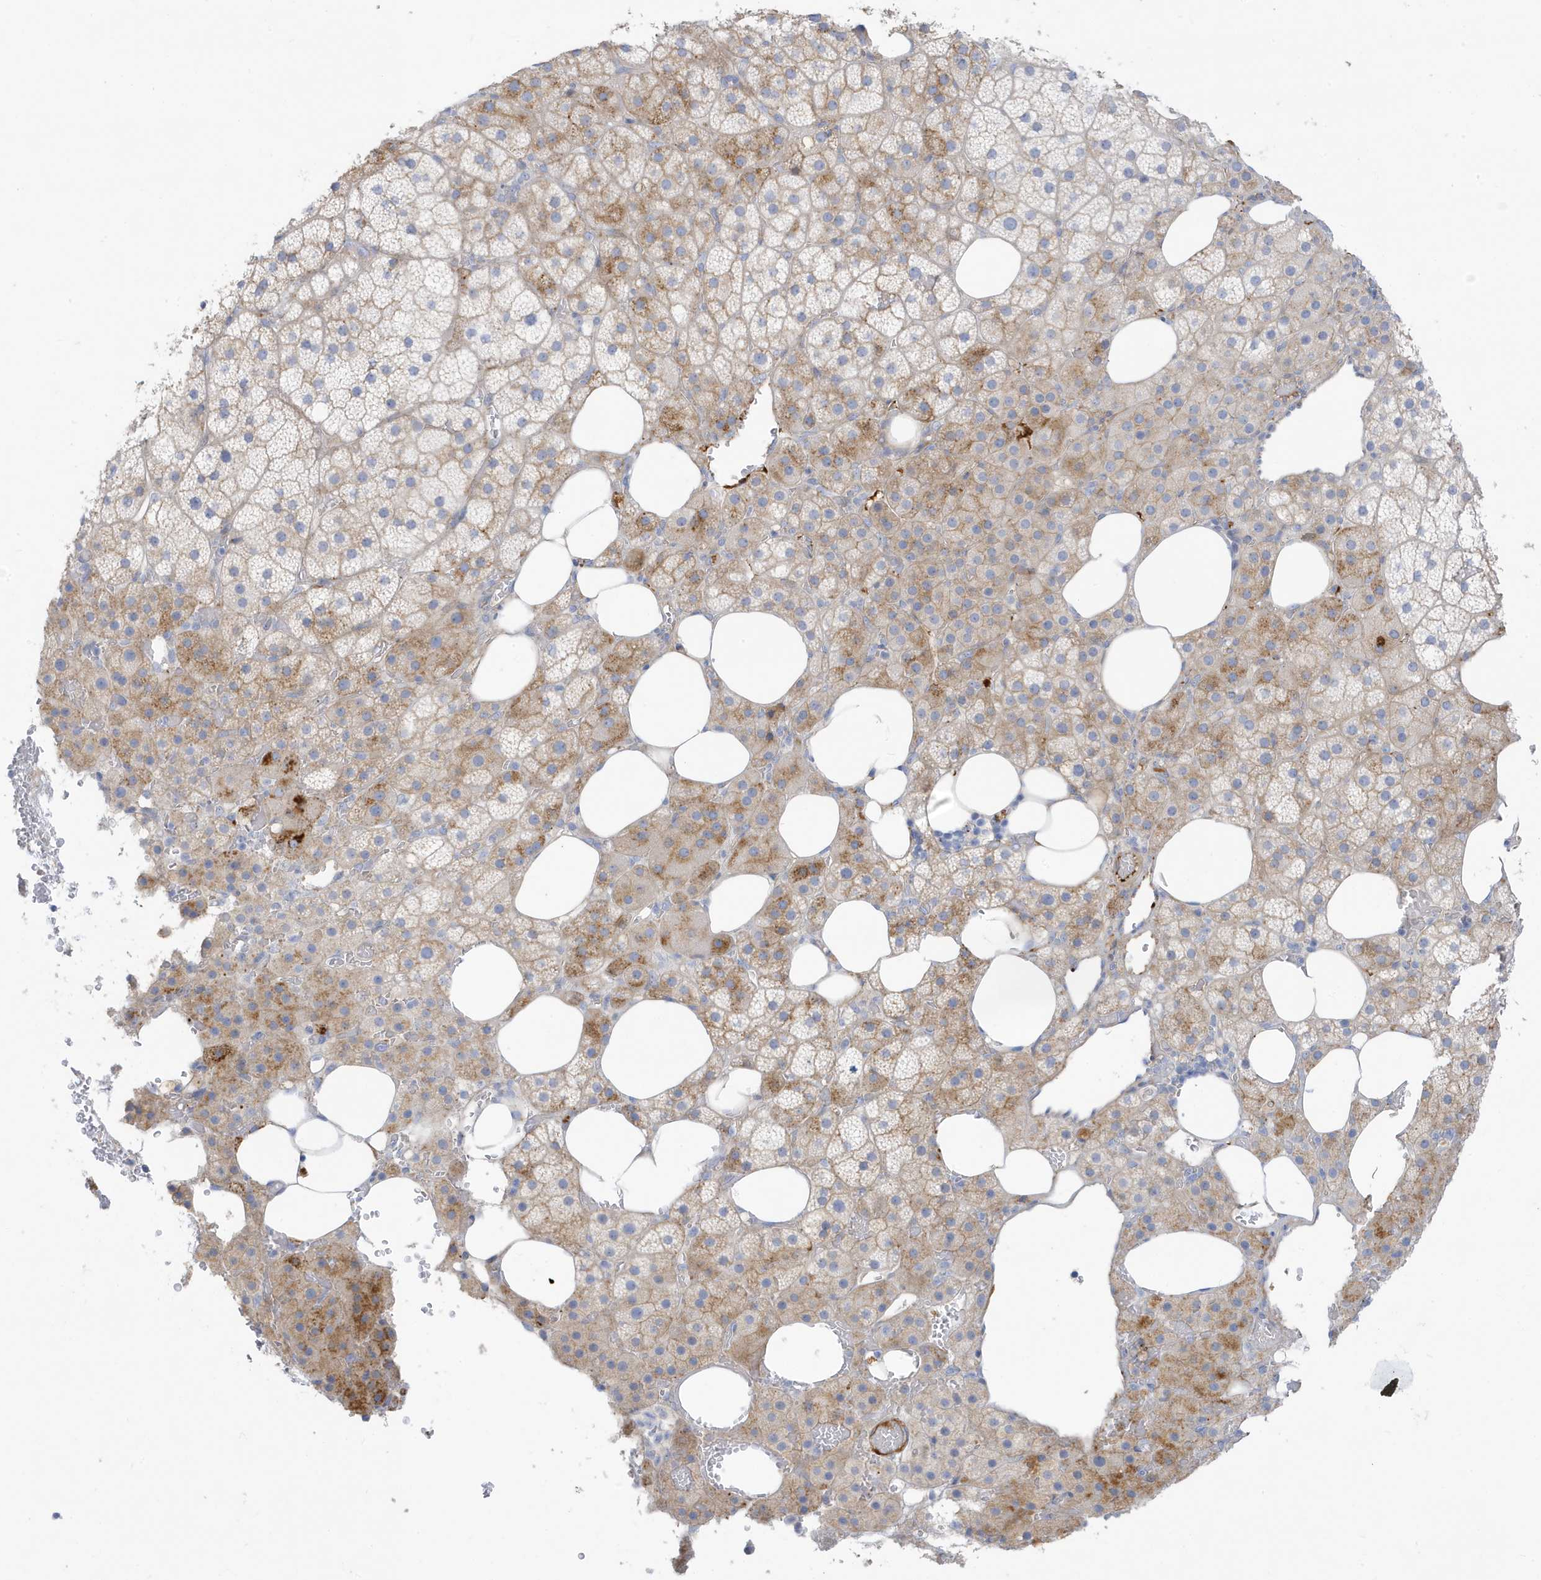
{"staining": {"intensity": "moderate", "quantity": "25%-75%", "location": "cytoplasmic/membranous"}, "tissue": "adrenal gland", "cell_type": "Glandular cells", "image_type": "normal", "snomed": [{"axis": "morphology", "description": "Normal tissue, NOS"}, {"axis": "topography", "description": "Adrenal gland"}], "caption": "A medium amount of moderate cytoplasmic/membranous staining is seen in about 25%-75% of glandular cells in benign adrenal gland. (Brightfield microscopy of DAB IHC at high magnification).", "gene": "ATP13A5", "patient": {"sex": "female", "age": 59}}